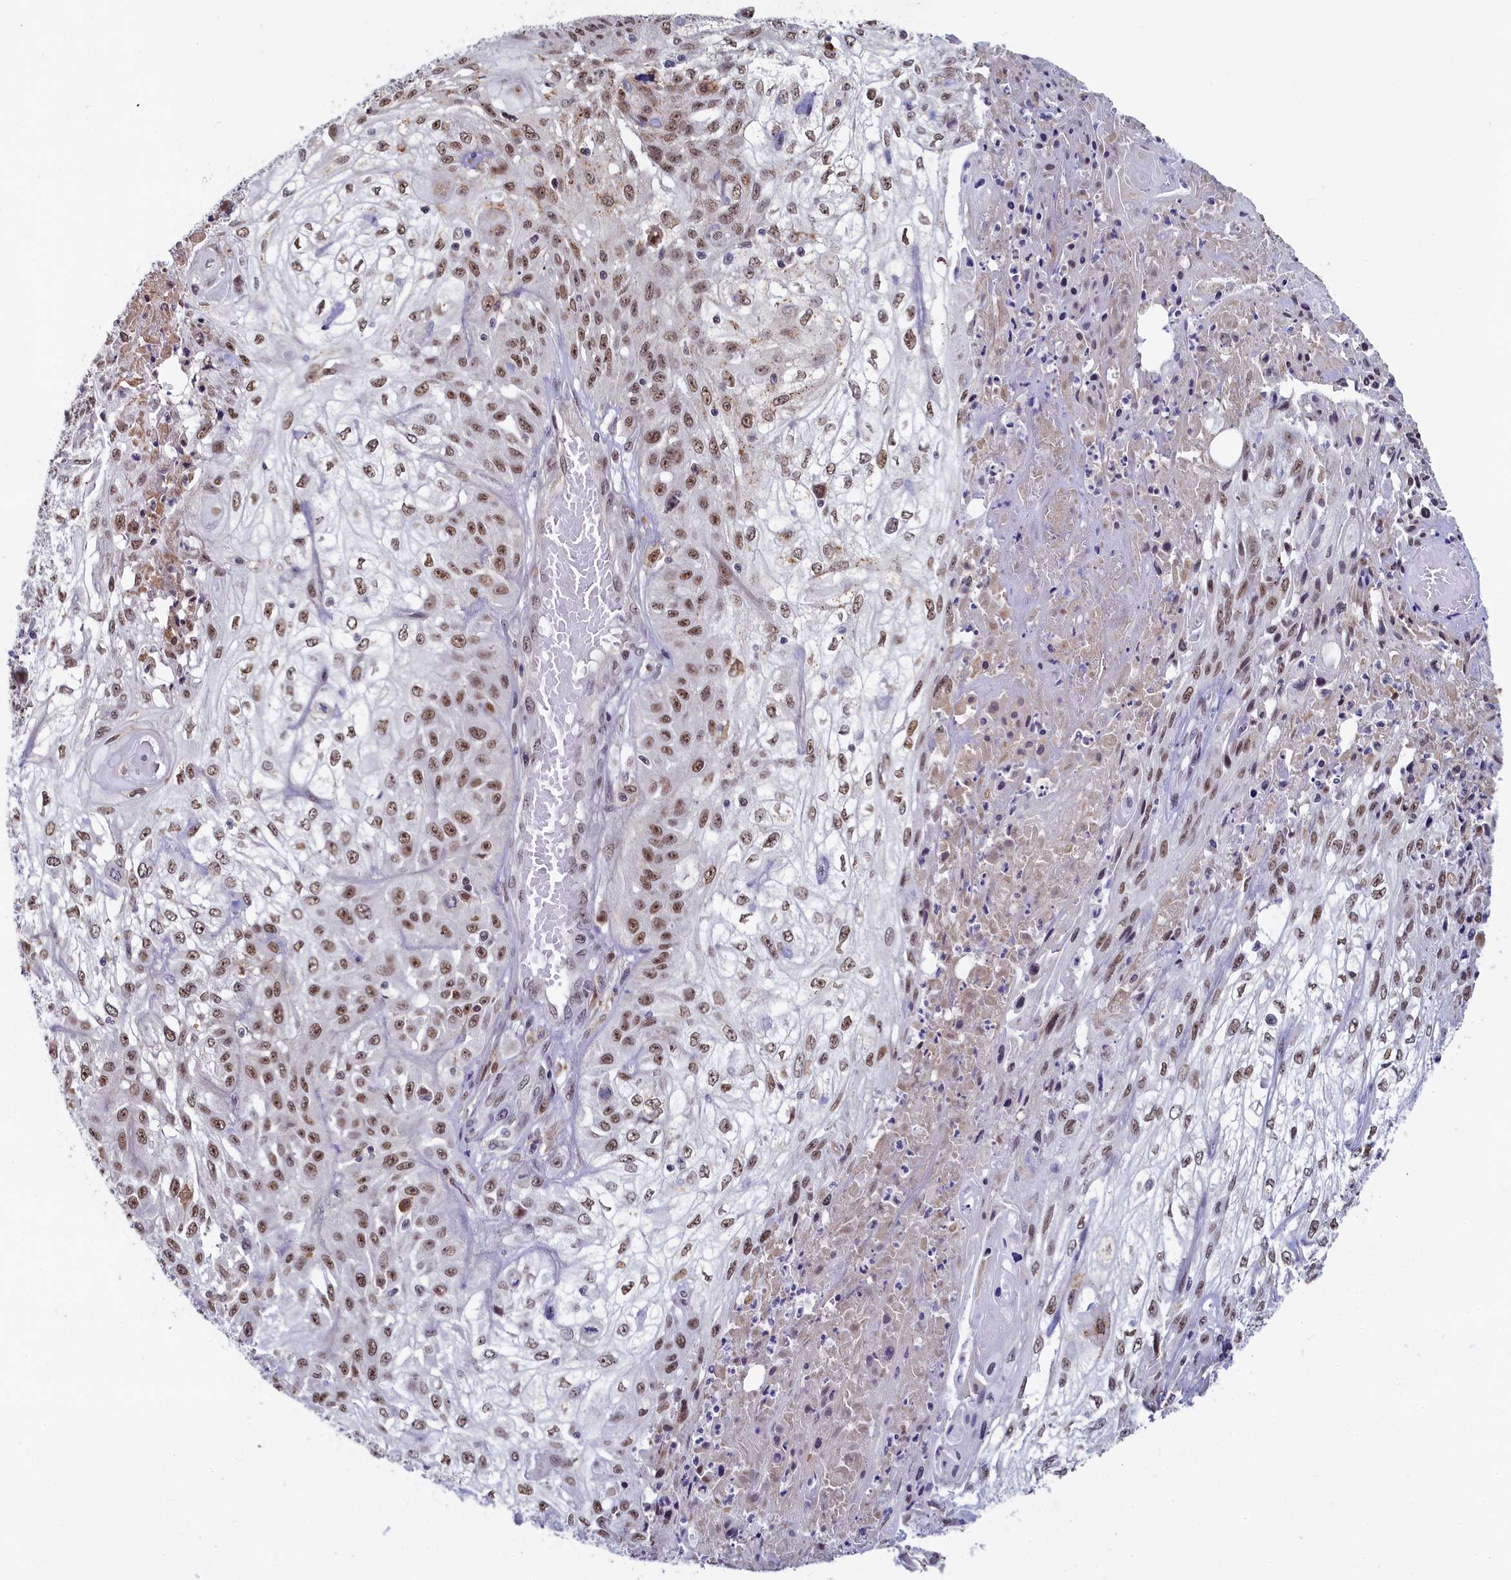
{"staining": {"intensity": "moderate", "quantity": ">75%", "location": "nuclear"}, "tissue": "skin cancer", "cell_type": "Tumor cells", "image_type": "cancer", "snomed": [{"axis": "morphology", "description": "Squamous cell carcinoma, NOS"}, {"axis": "morphology", "description": "Squamous cell carcinoma, metastatic, NOS"}, {"axis": "topography", "description": "Skin"}, {"axis": "topography", "description": "Lymph node"}], "caption": "Protein staining shows moderate nuclear expression in approximately >75% of tumor cells in skin cancer.", "gene": "INTS14", "patient": {"sex": "male", "age": 75}}